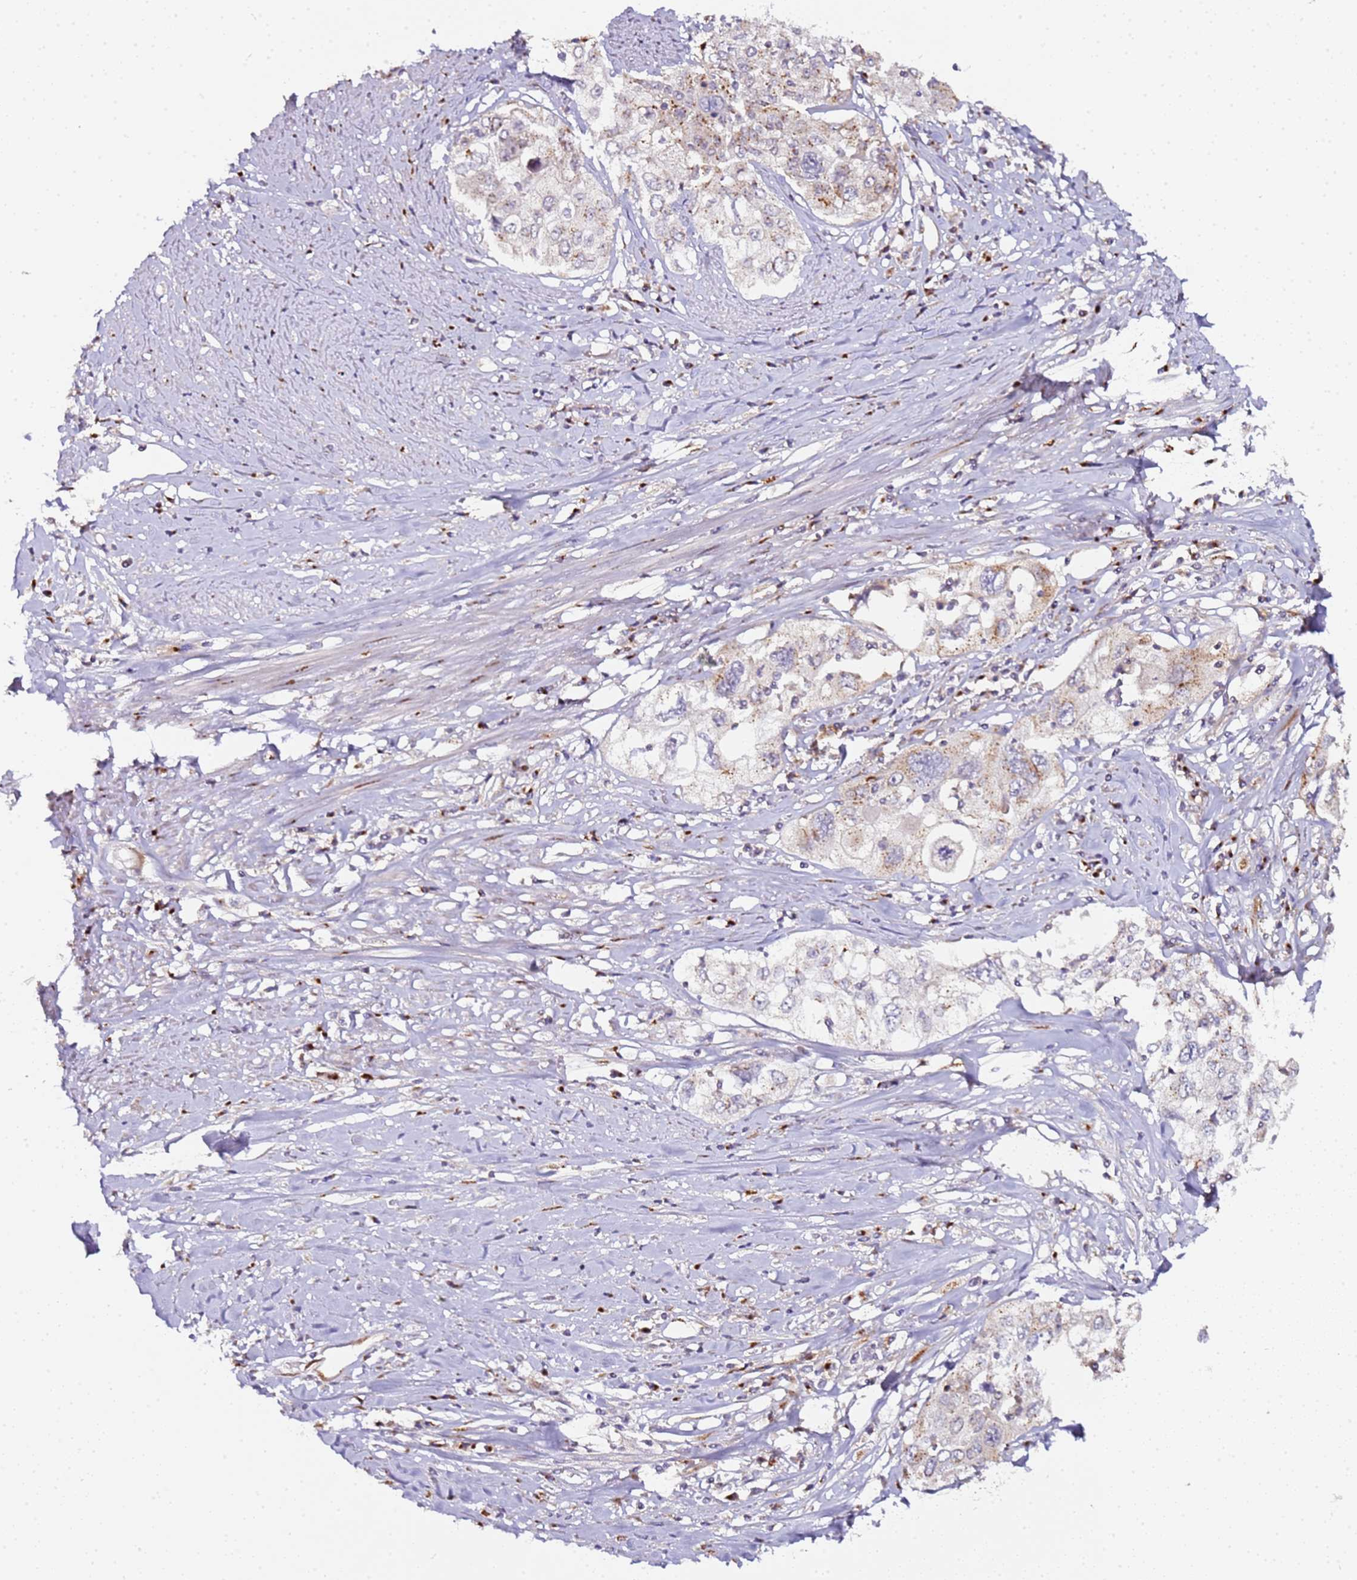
{"staining": {"intensity": "moderate", "quantity": "<25%", "location": "cytoplasmic/membranous"}, "tissue": "cervical cancer", "cell_type": "Tumor cells", "image_type": "cancer", "snomed": [{"axis": "morphology", "description": "Squamous cell carcinoma, NOS"}, {"axis": "topography", "description": "Cervix"}], "caption": "Cervical cancer (squamous cell carcinoma) stained for a protein (brown) displays moderate cytoplasmic/membranous positive staining in approximately <25% of tumor cells.", "gene": "MRPL49", "patient": {"sex": "female", "age": 31}}